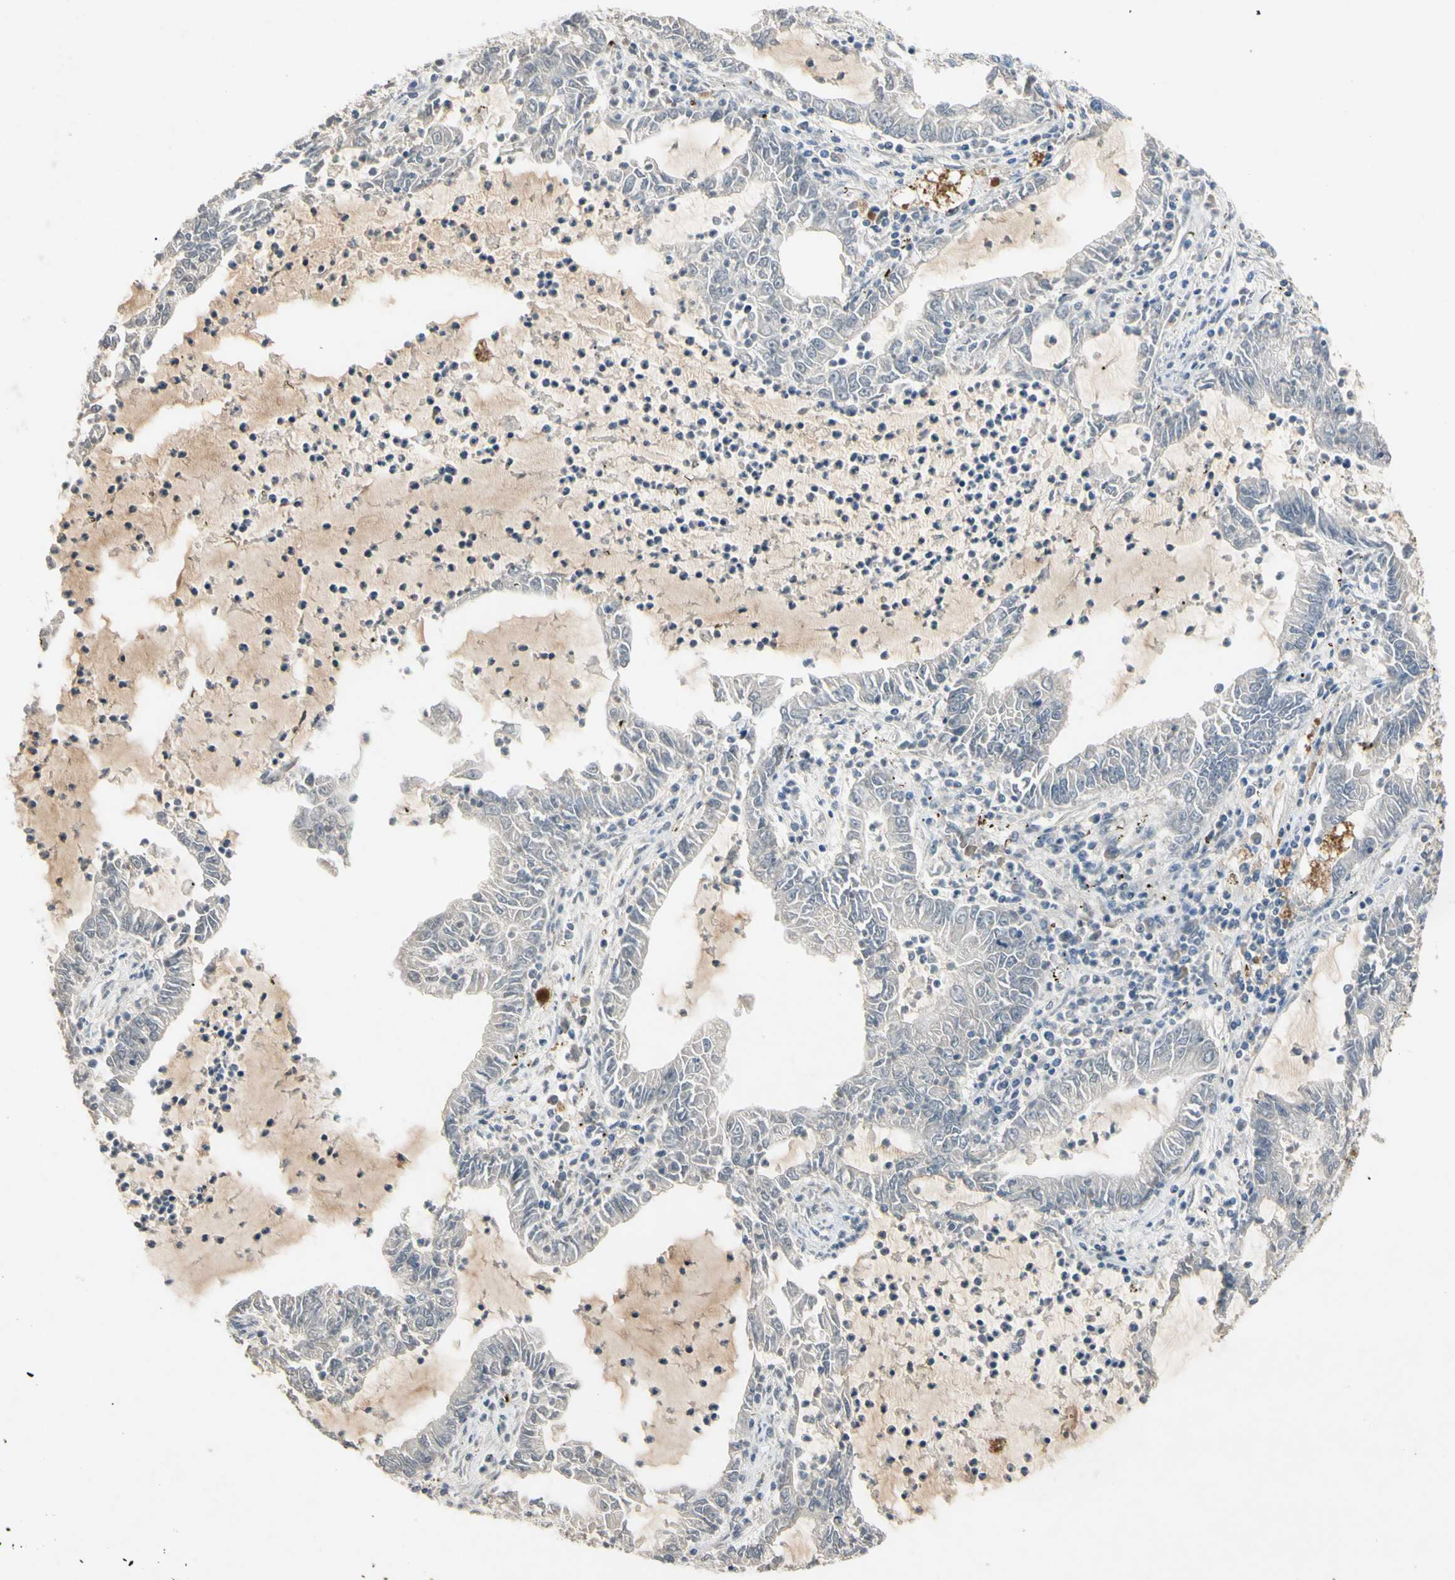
{"staining": {"intensity": "negative", "quantity": "none", "location": "none"}, "tissue": "lung cancer", "cell_type": "Tumor cells", "image_type": "cancer", "snomed": [{"axis": "morphology", "description": "Adenocarcinoma, NOS"}, {"axis": "topography", "description": "Lung"}], "caption": "Lung adenocarcinoma was stained to show a protein in brown. There is no significant positivity in tumor cells.", "gene": "PRSS21", "patient": {"sex": "female", "age": 51}}